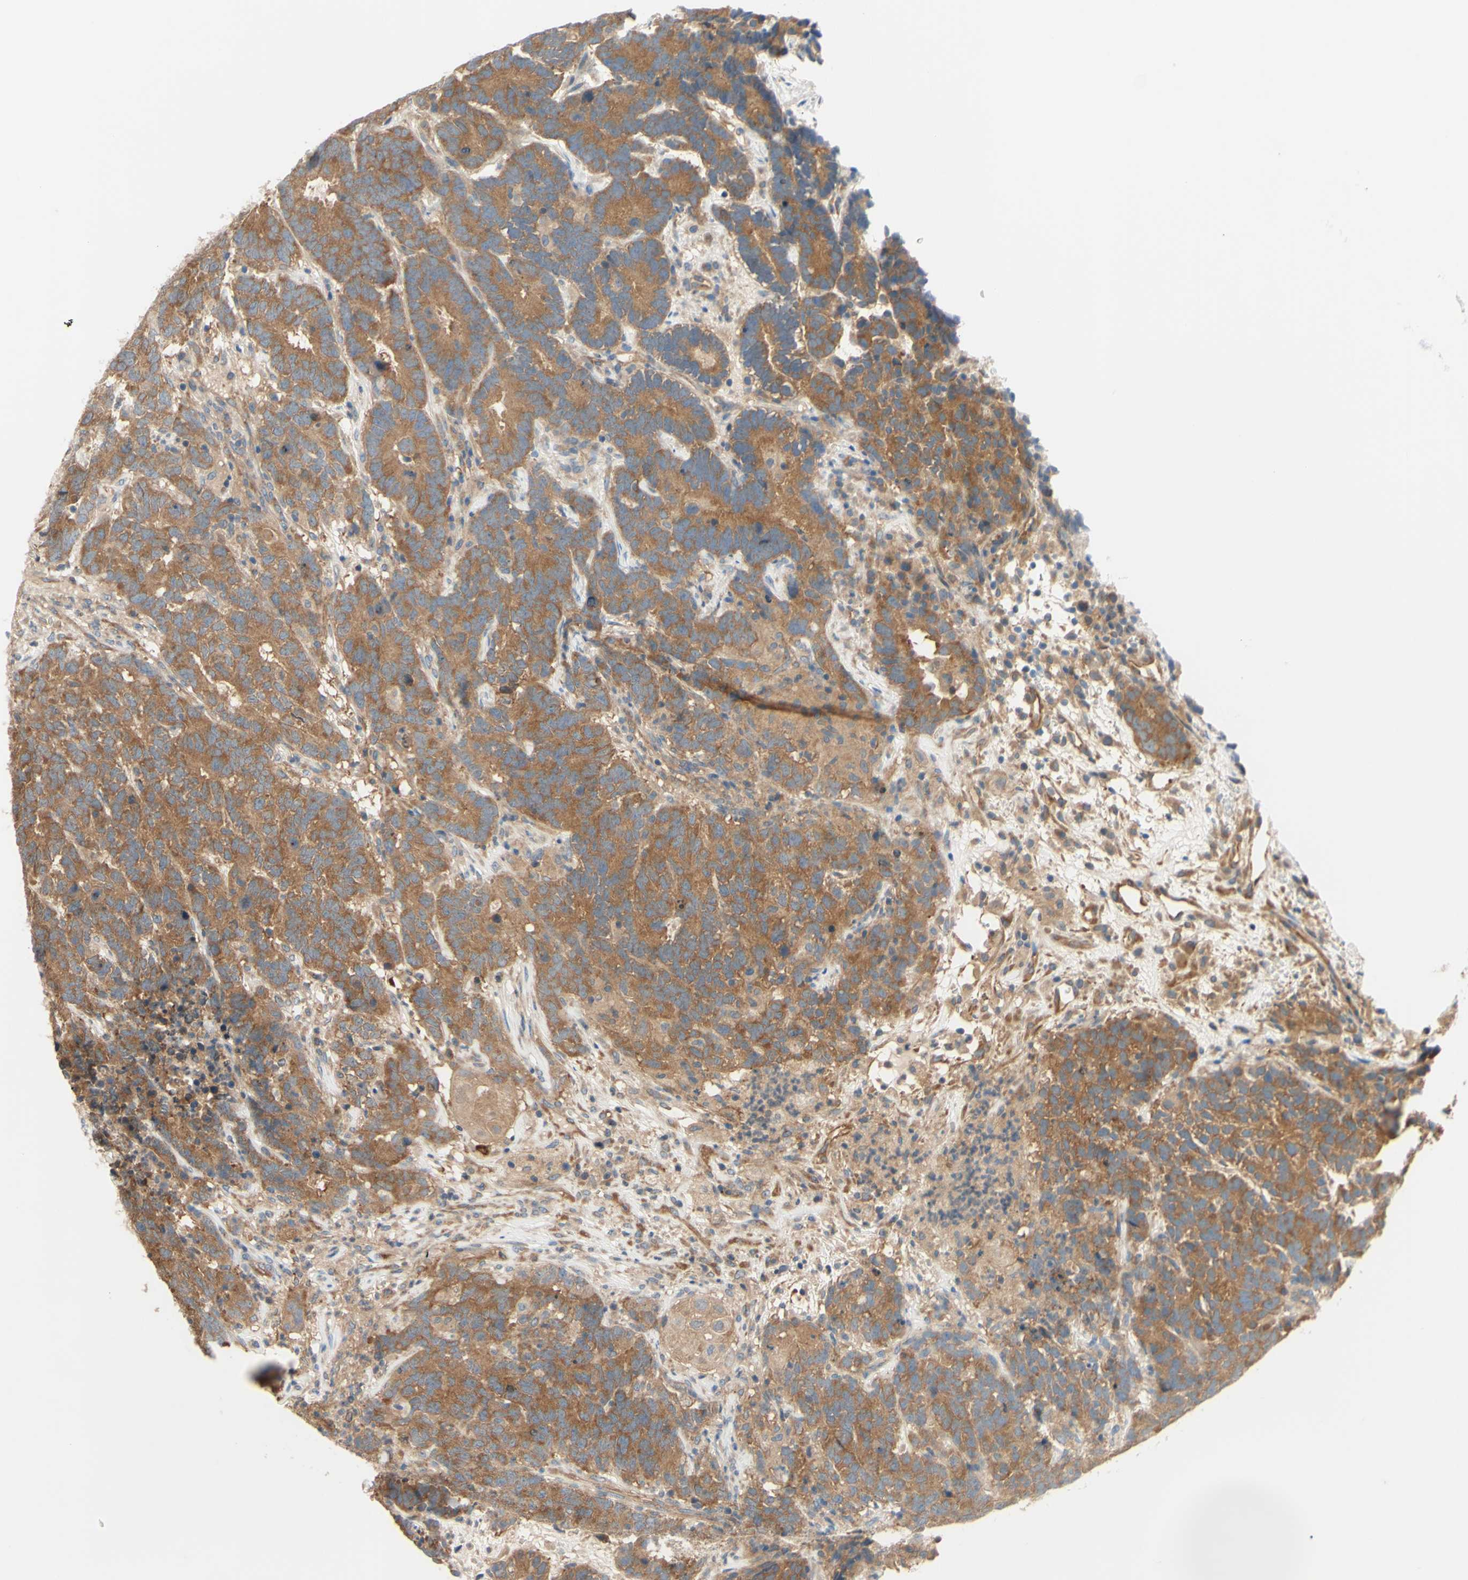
{"staining": {"intensity": "moderate", "quantity": ">75%", "location": "cytoplasmic/membranous"}, "tissue": "testis cancer", "cell_type": "Tumor cells", "image_type": "cancer", "snomed": [{"axis": "morphology", "description": "Carcinoma, Embryonal, NOS"}, {"axis": "topography", "description": "Testis"}], "caption": "A brown stain highlights moderate cytoplasmic/membranous staining of a protein in testis cancer tumor cells.", "gene": "DYNLRB1", "patient": {"sex": "male", "age": 26}}